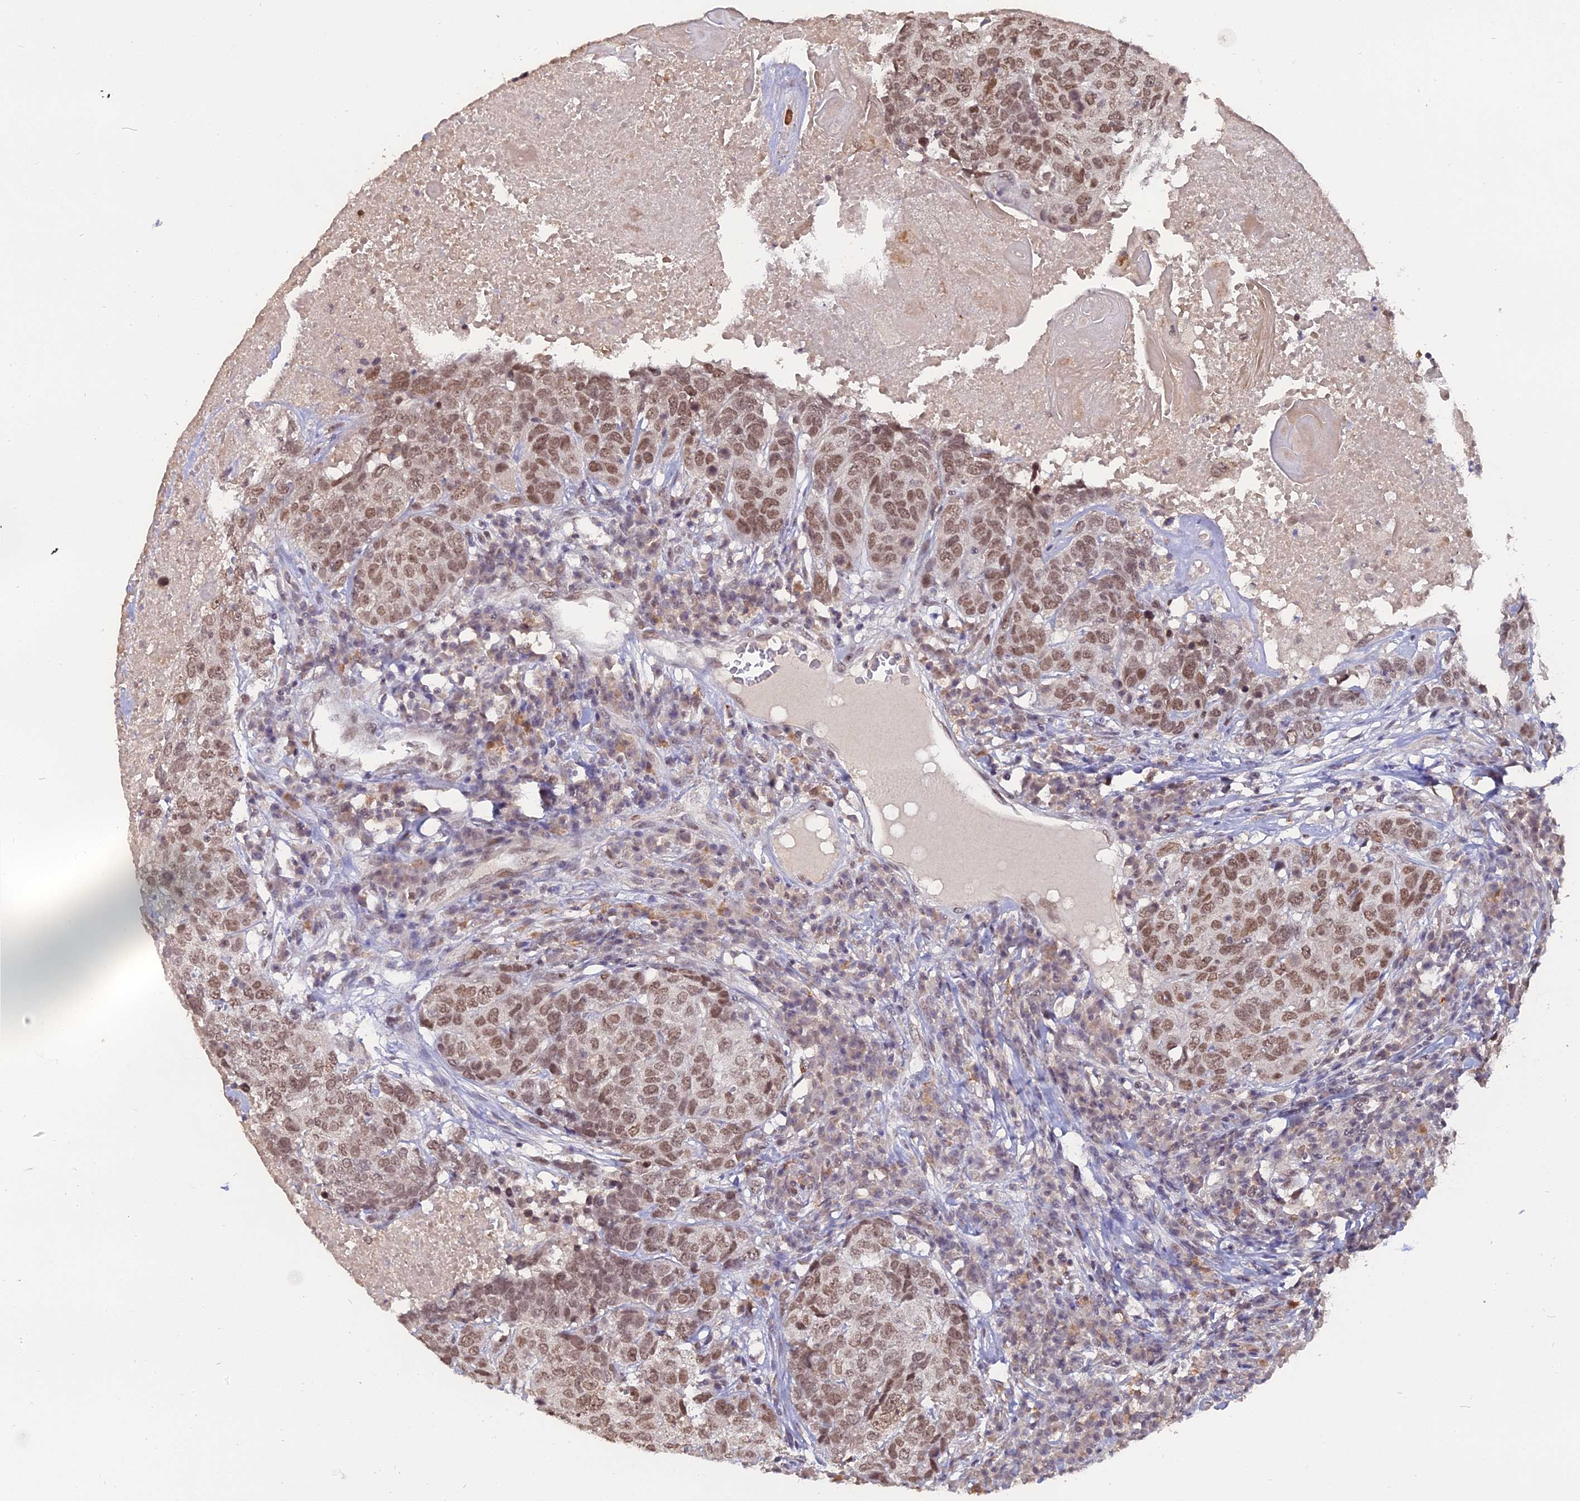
{"staining": {"intensity": "moderate", "quantity": ">75%", "location": "nuclear"}, "tissue": "head and neck cancer", "cell_type": "Tumor cells", "image_type": "cancer", "snomed": [{"axis": "morphology", "description": "Squamous cell carcinoma, NOS"}, {"axis": "topography", "description": "Head-Neck"}], "caption": "Squamous cell carcinoma (head and neck) stained with DAB (3,3'-diaminobenzidine) immunohistochemistry shows medium levels of moderate nuclear positivity in approximately >75% of tumor cells. (IHC, brightfield microscopy, high magnification).", "gene": "NR1H3", "patient": {"sex": "male", "age": 66}}